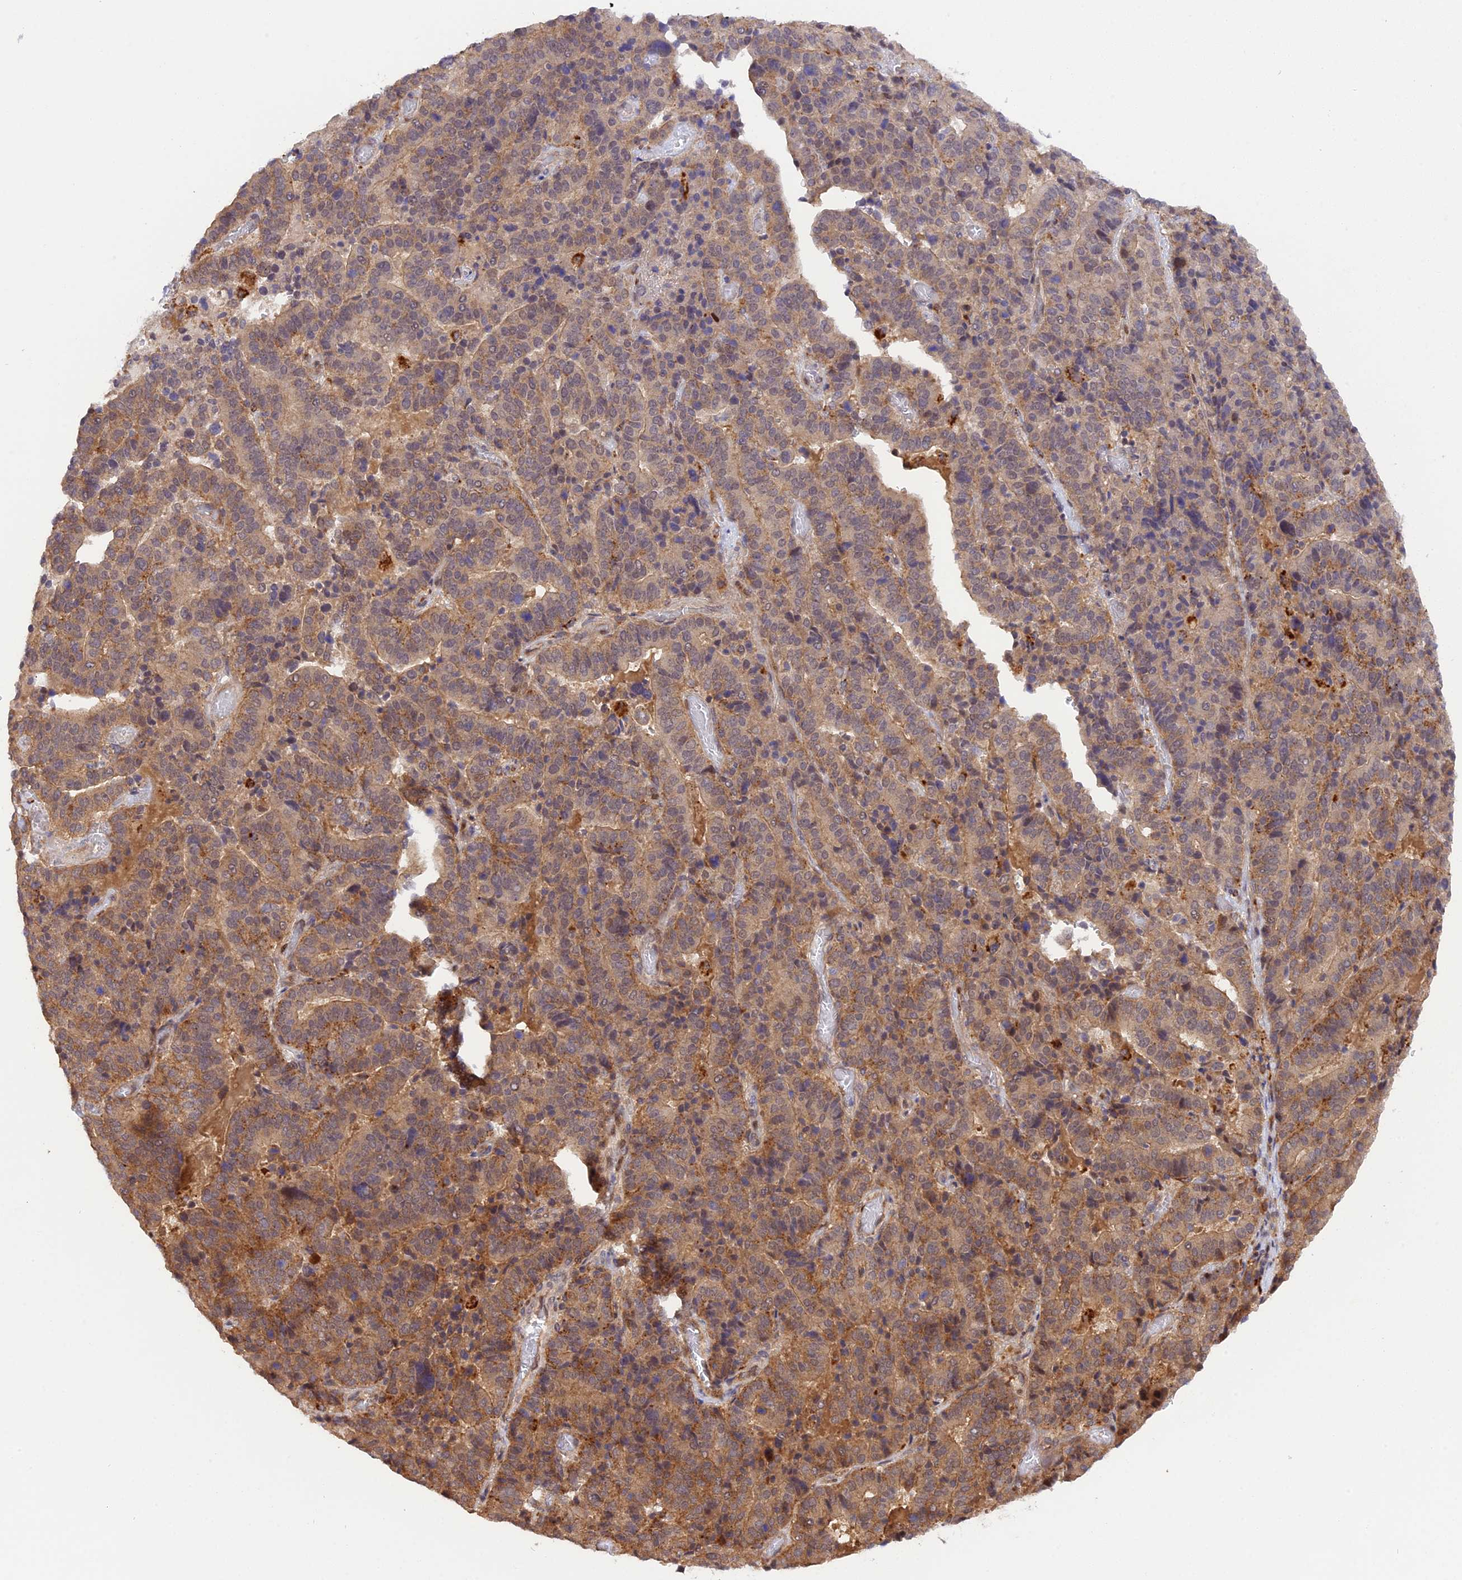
{"staining": {"intensity": "moderate", "quantity": ">75%", "location": "cytoplasmic/membranous"}, "tissue": "stomach cancer", "cell_type": "Tumor cells", "image_type": "cancer", "snomed": [{"axis": "morphology", "description": "Adenocarcinoma, NOS"}, {"axis": "topography", "description": "Stomach"}], "caption": "Stomach cancer (adenocarcinoma) was stained to show a protein in brown. There is medium levels of moderate cytoplasmic/membranous staining in about >75% of tumor cells. (Stains: DAB (3,3'-diaminobenzidine) in brown, nuclei in blue, Microscopy: brightfield microscopy at high magnification).", "gene": "SAMD4A", "patient": {"sex": "male", "age": 48}}